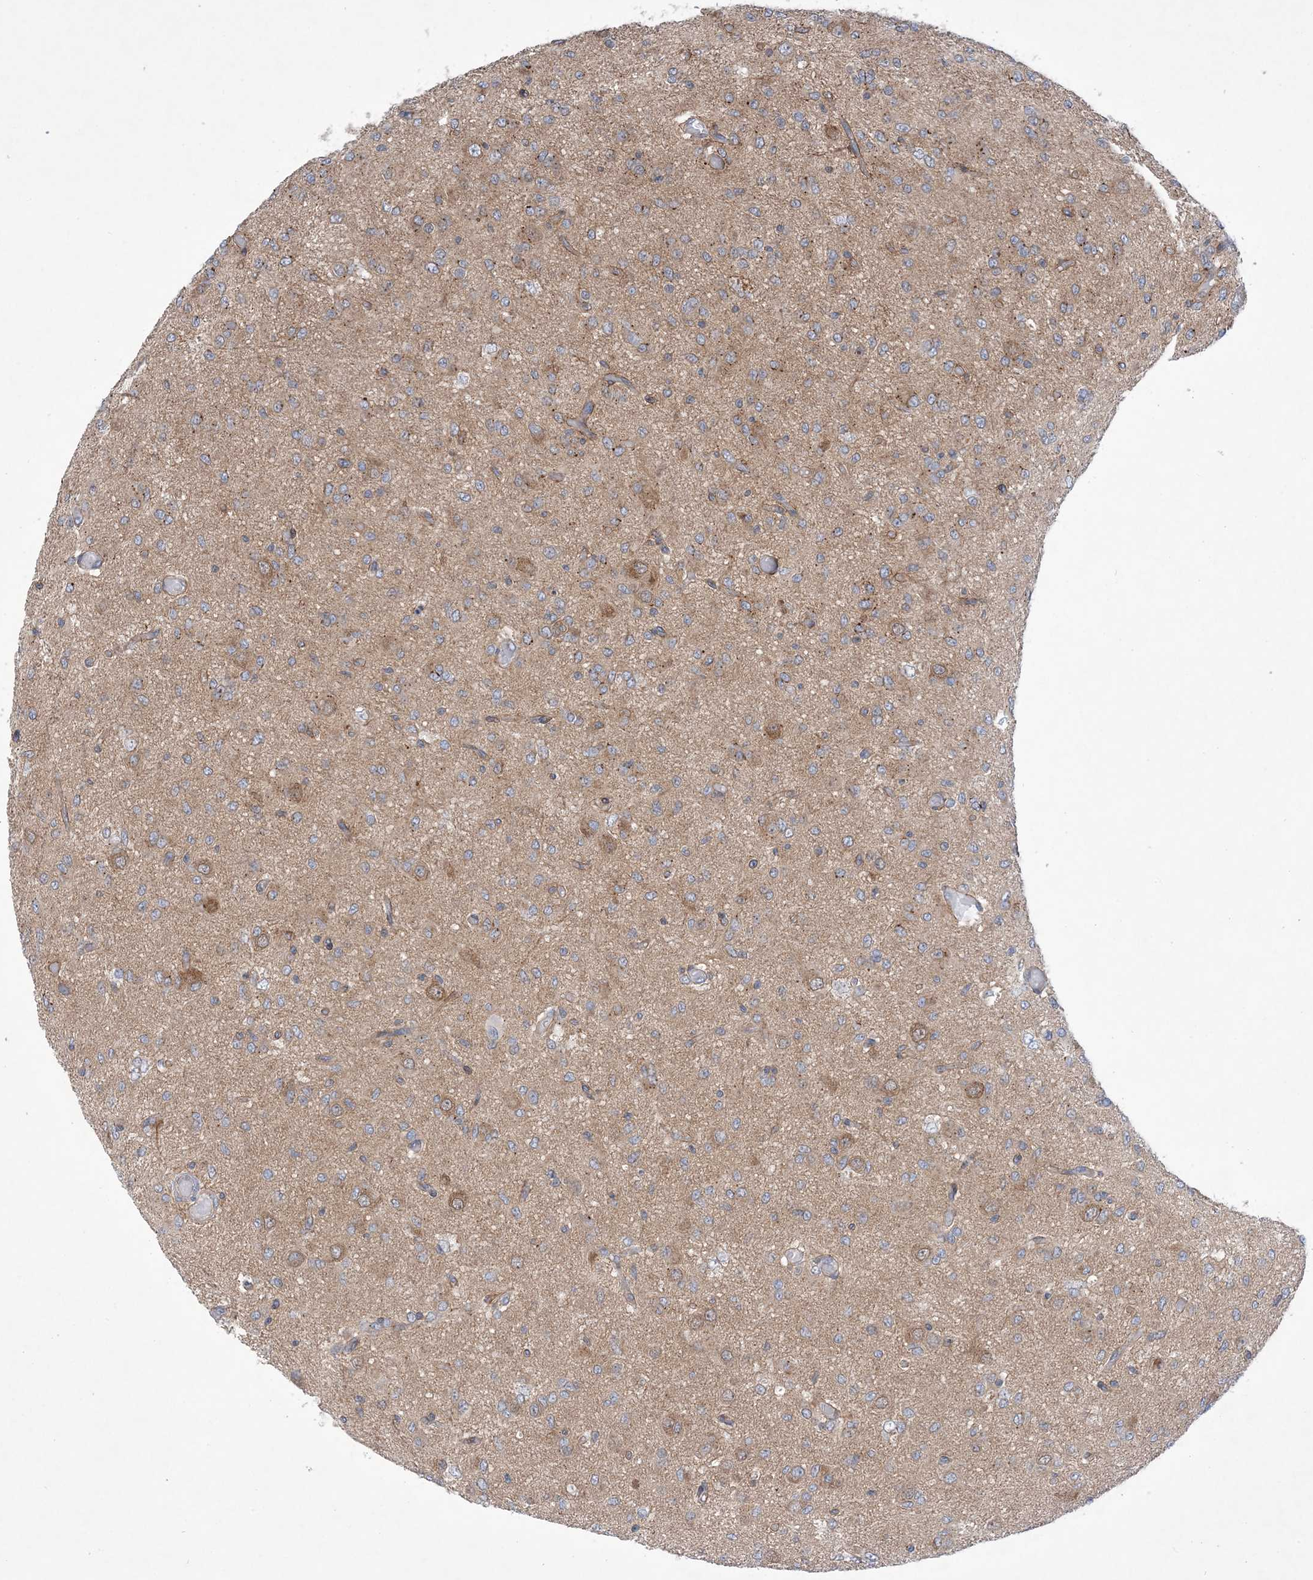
{"staining": {"intensity": "weak", "quantity": "25%-75%", "location": "cytoplasmic/membranous"}, "tissue": "glioma", "cell_type": "Tumor cells", "image_type": "cancer", "snomed": [{"axis": "morphology", "description": "Glioma, malignant, High grade"}, {"axis": "topography", "description": "Brain"}], "caption": "Weak cytoplasmic/membranous positivity is present in approximately 25%-75% of tumor cells in glioma.", "gene": "EHBP1", "patient": {"sex": "female", "age": 59}}